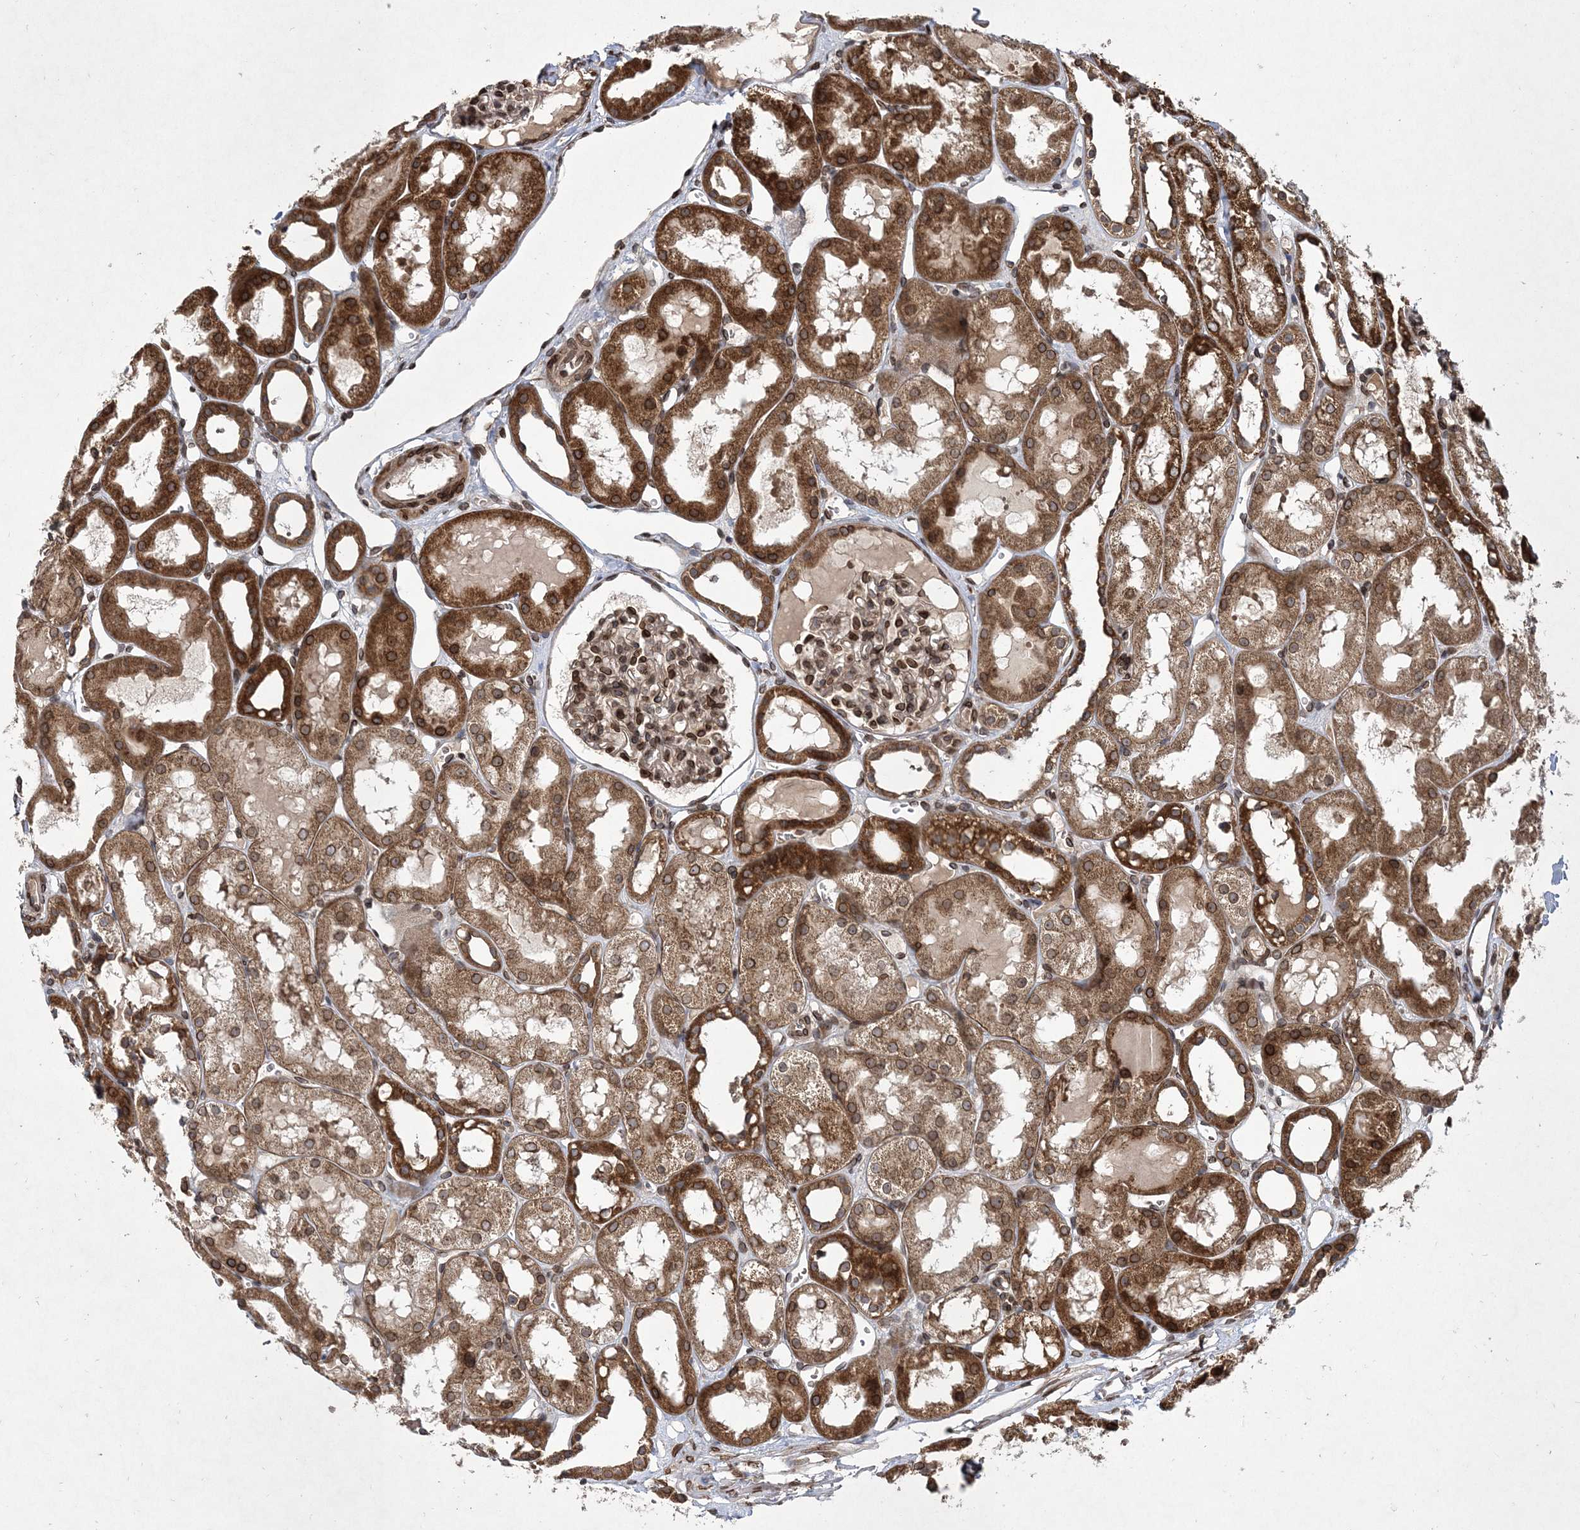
{"staining": {"intensity": "moderate", "quantity": ">75%", "location": "cytoplasmic/membranous,nuclear"}, "tissue": "kidney", "cell_type": "Cells in glomeruli", "image_type": "normal", "snomed": [{"axis": "morphology", "description": "Normal tissue, NOS"}, {"axis": "topography", "description": "Kidney"}, {"axis": "topography", "description": "Urinary bladder"}], "caption": "Cells in glomeruli display medium levels of moderate cytoplasmic/membranous,nuclear staining in about >75% of cells in normal human kidney.", "gene": "DNAJC27", "patient": {"sex": "male", "age": 16}}